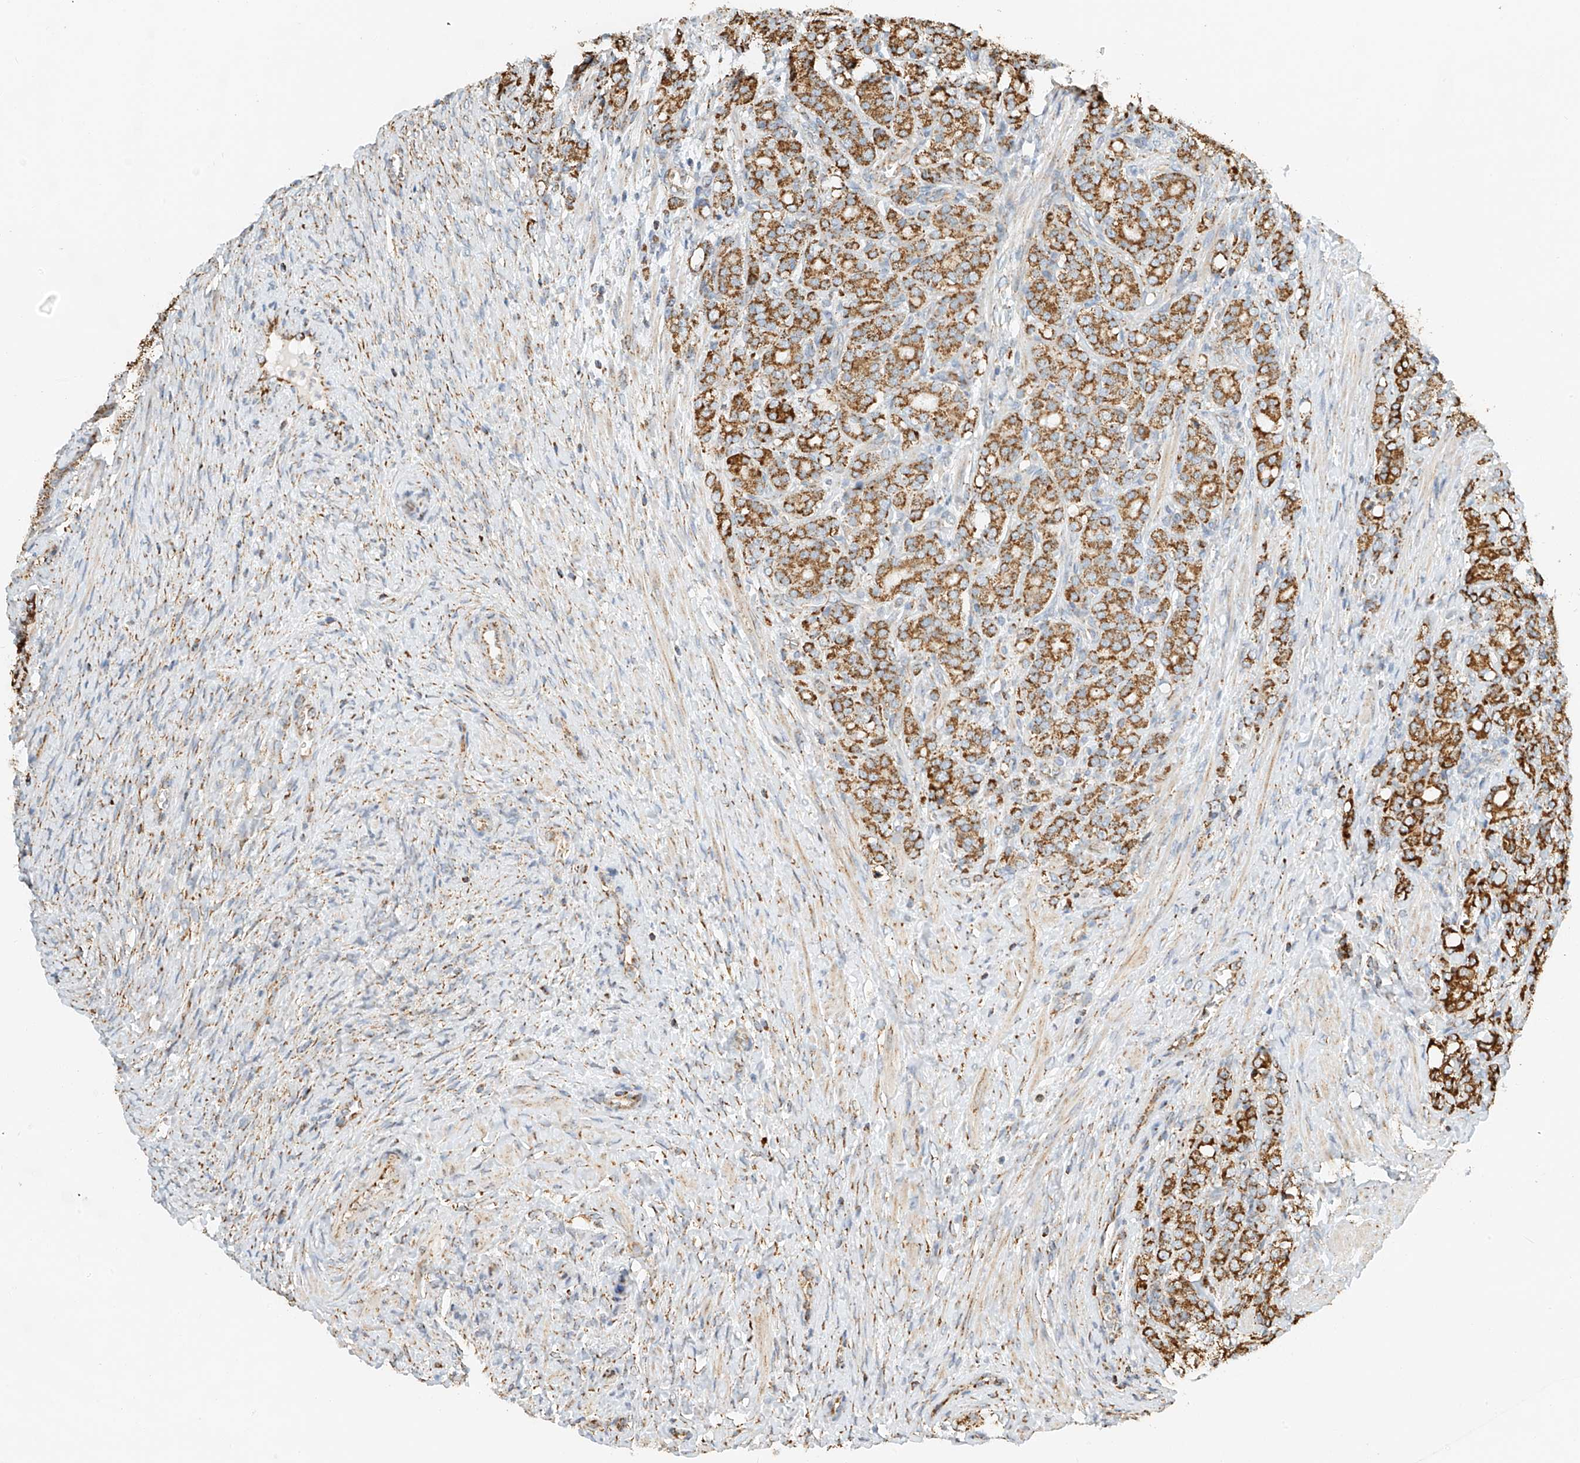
{"staining": {"intensity": "strong", "quantity": ">75%", "location": "cytoplasmic/membranous"}, "tissue": "prostate cancer", "cell_type": "Tumor cells", "image_type": "cancer", "snomed": [{"axis": "morphology", "description": "Adenocarcinoma, High grade"}, {"axis": "topography", "description": "Prostate"}], "caption": "About >75% of tumor cells in prostate cancer (high-grade adenocarcinoma) demonstrate strong cytoplasmic/membranous protein positivity as visualized by brown immunohistochemical staining.", "gene": "YIPF7", "patient": {"sex": "male", "age": 62}}